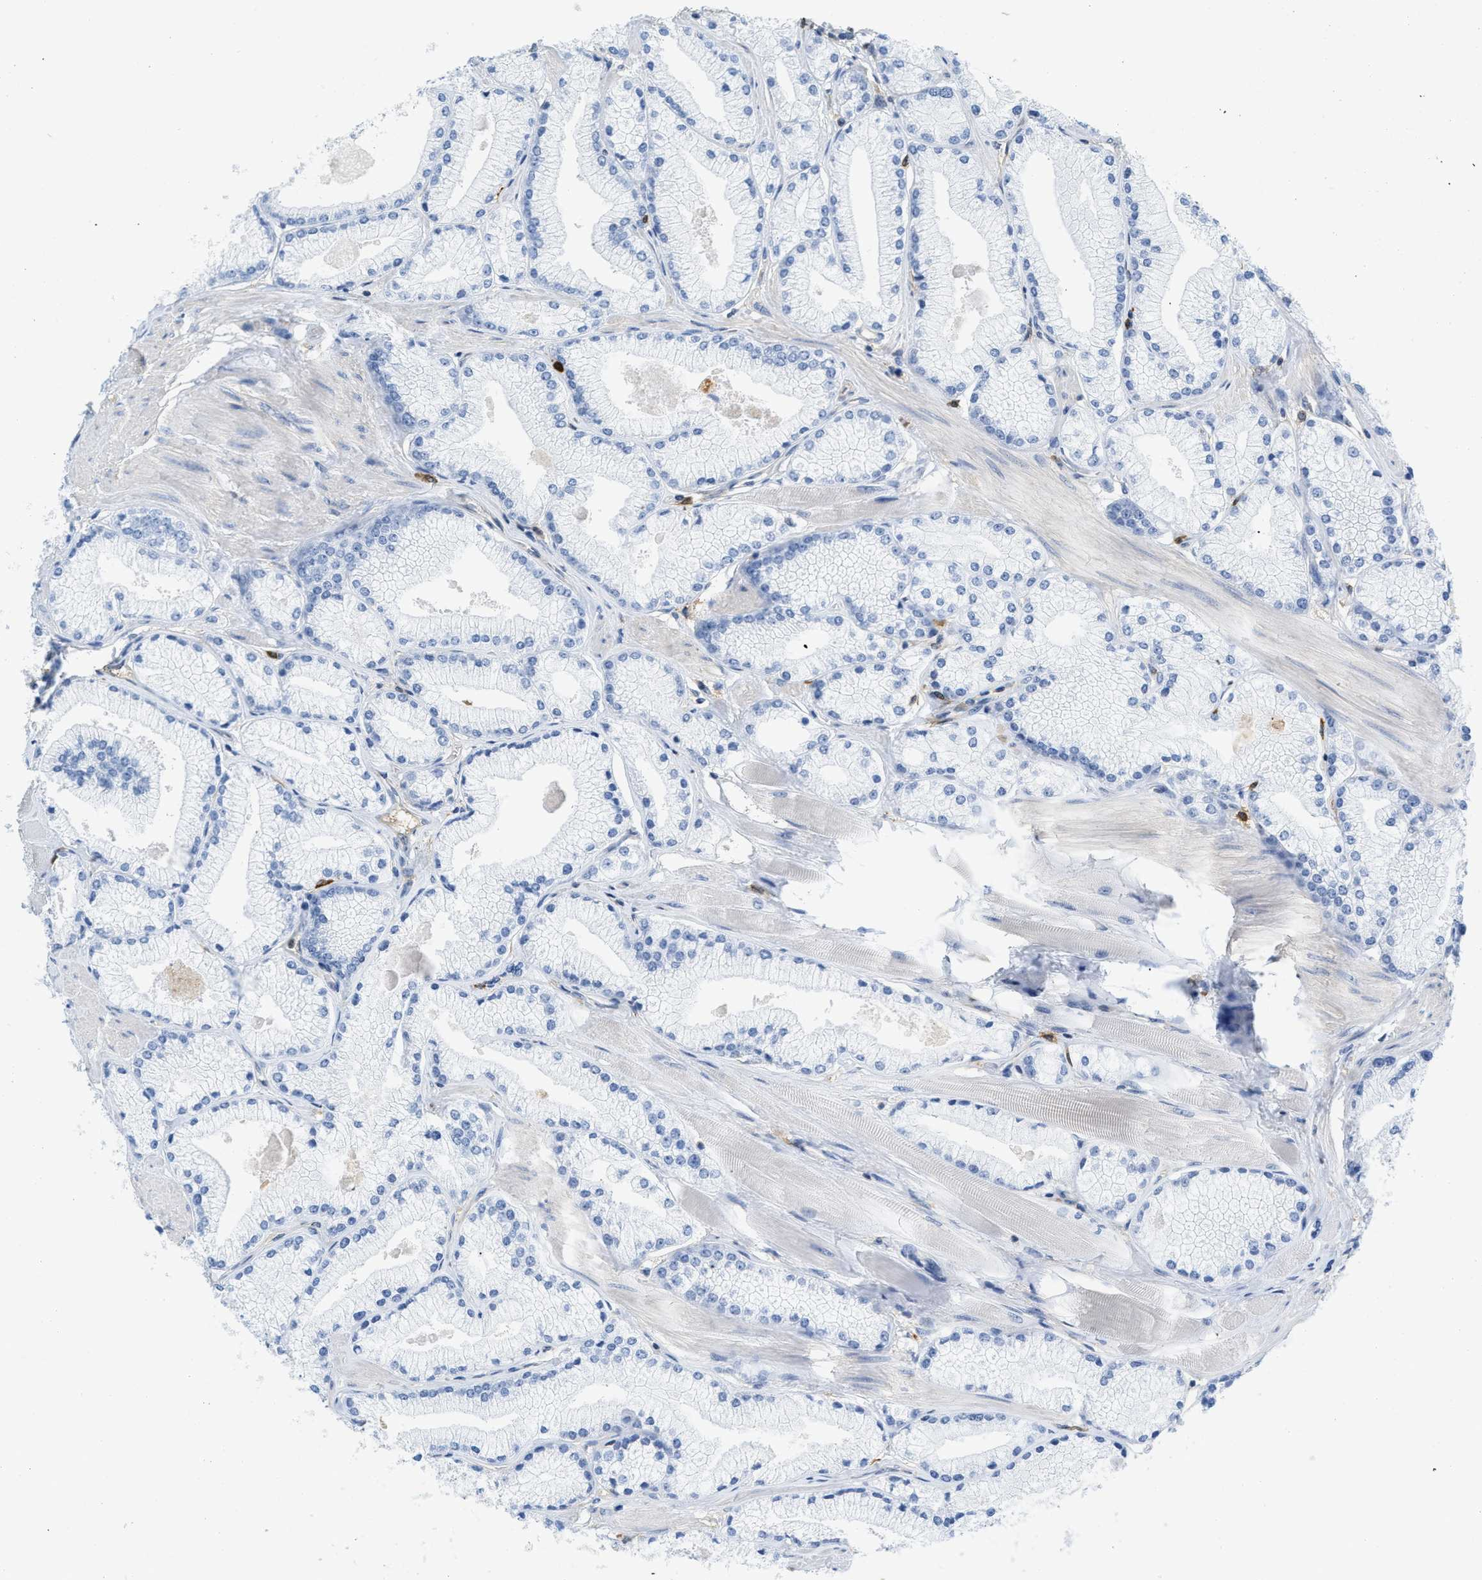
{"staining": {"intensity": "negative", "quantity": "none", "location": "none"}, "tissue": "prostate cancer", "cell_type": "Tumor cells", "image_type": "cancer", "snomed": [{"axis": "morphology", "description": "Adenocarcinoma, High grade"}, {"axis": "topography", "description": "Prostate"}], "caption": "Image shows no significant protein positivity in tumor cells of prostate adenocarcinoma (high-grade). The staining is performed using DAB (3,3'-diaminobenzidine) brown chromogen with nuclei counter-stained in using hematoxylin.", "gene": "SERPINB1", "patient": {"sex": "male", "age": 50}}